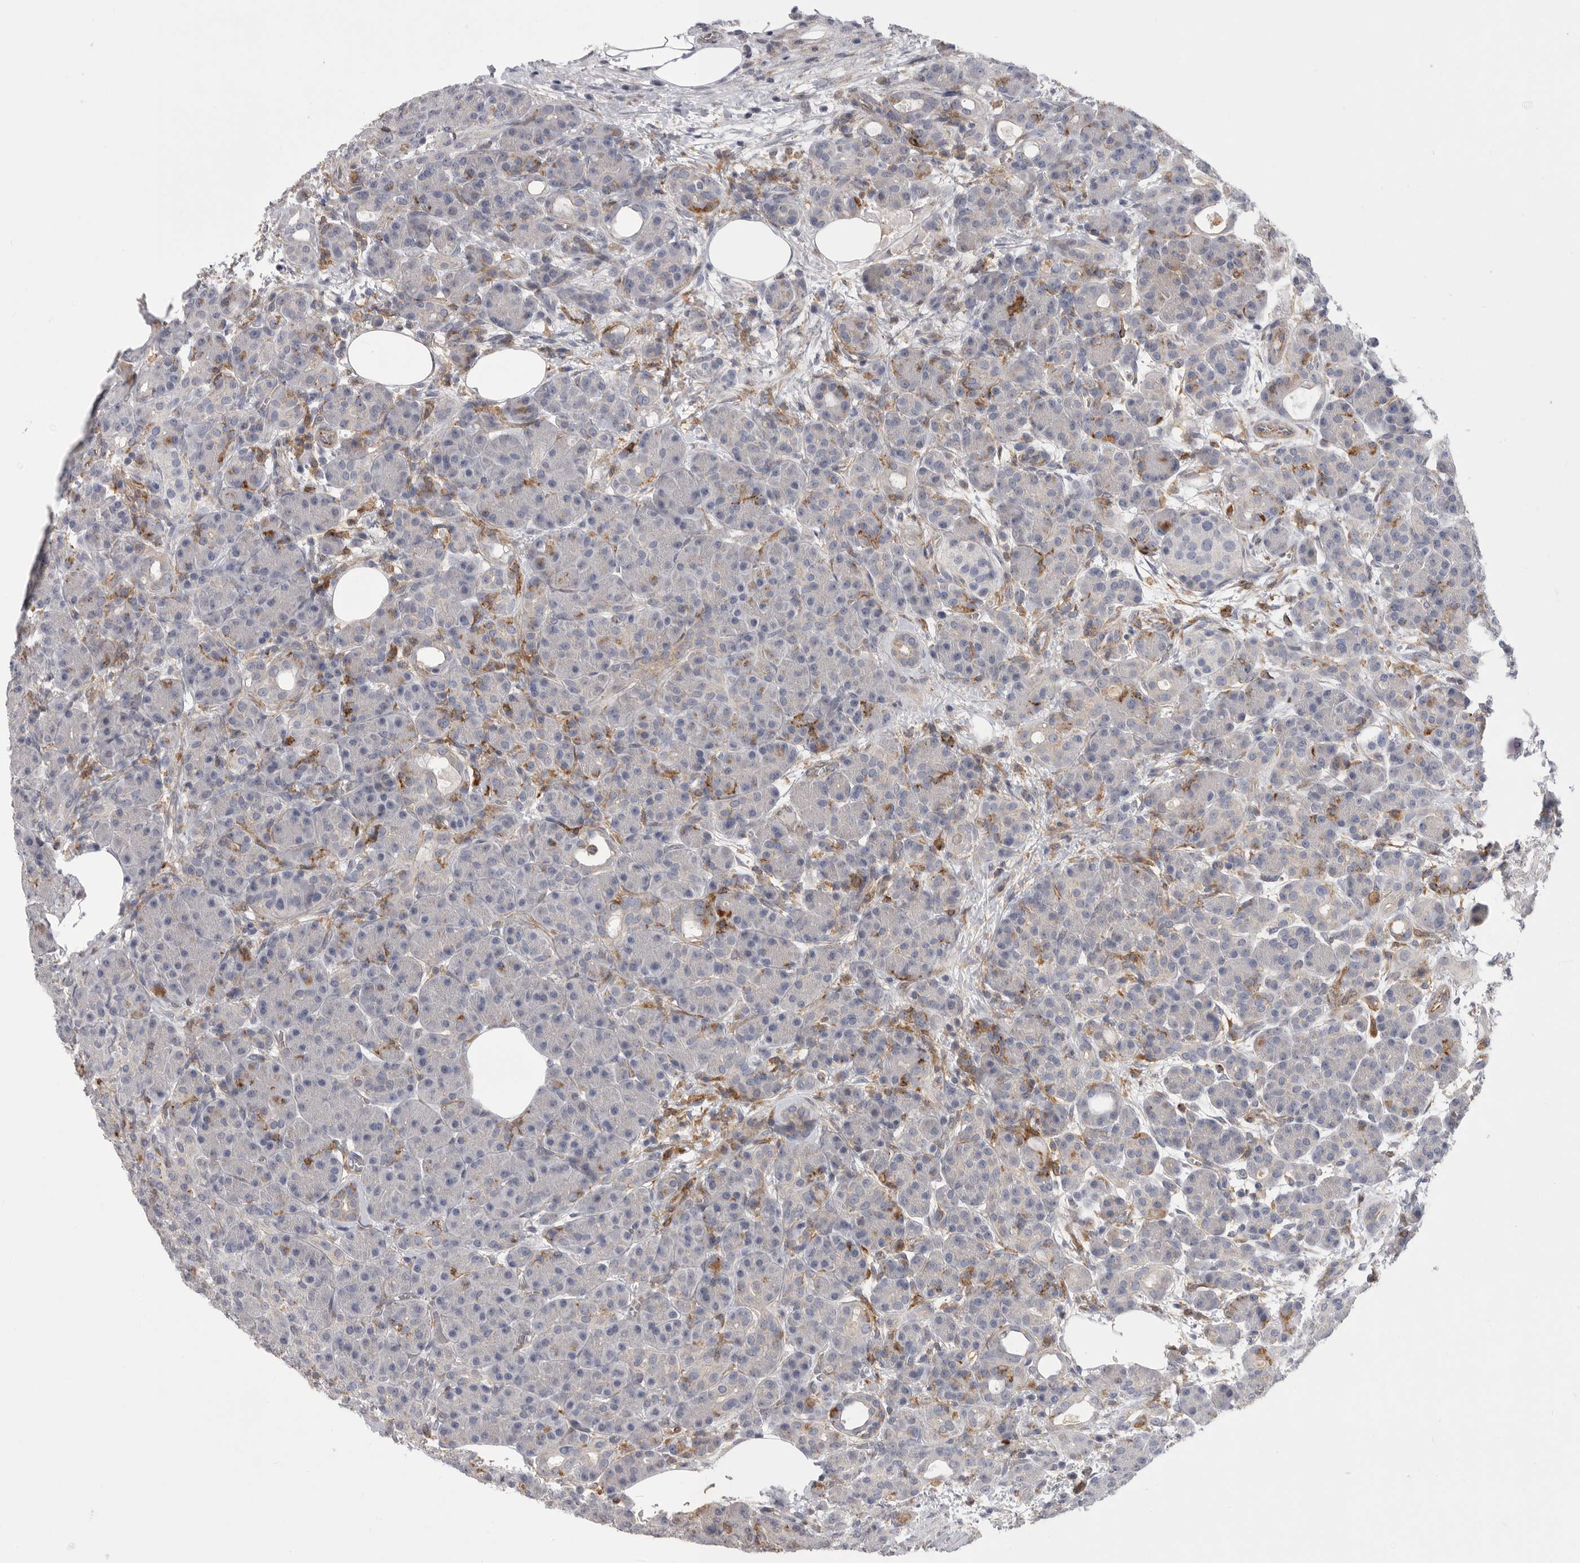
{"staining": {"intensity": "moderate", "quantity": "<25%", "location": "cytoplasmic/membranous"}, "tissue": "pancreas", "cell_type": "Exocrine glandular cells", "image_type": "normal", "snomed": [{"axis": "morphology", "description": "Normal tissue, NOS"}, {"axis": "topography", "description": "Pancreas"}], "caption": "Immunohistochemical staining of unremarkable pancreas displays moderate cytoplasmic/membranous protein staining in about <25% of exocrine glandular cells. (brown staining indicates protein expression, while blue staining denotes nuclei).", "gene": "SIGLEC10", "patient": {"sex": "male", "age": 63}}